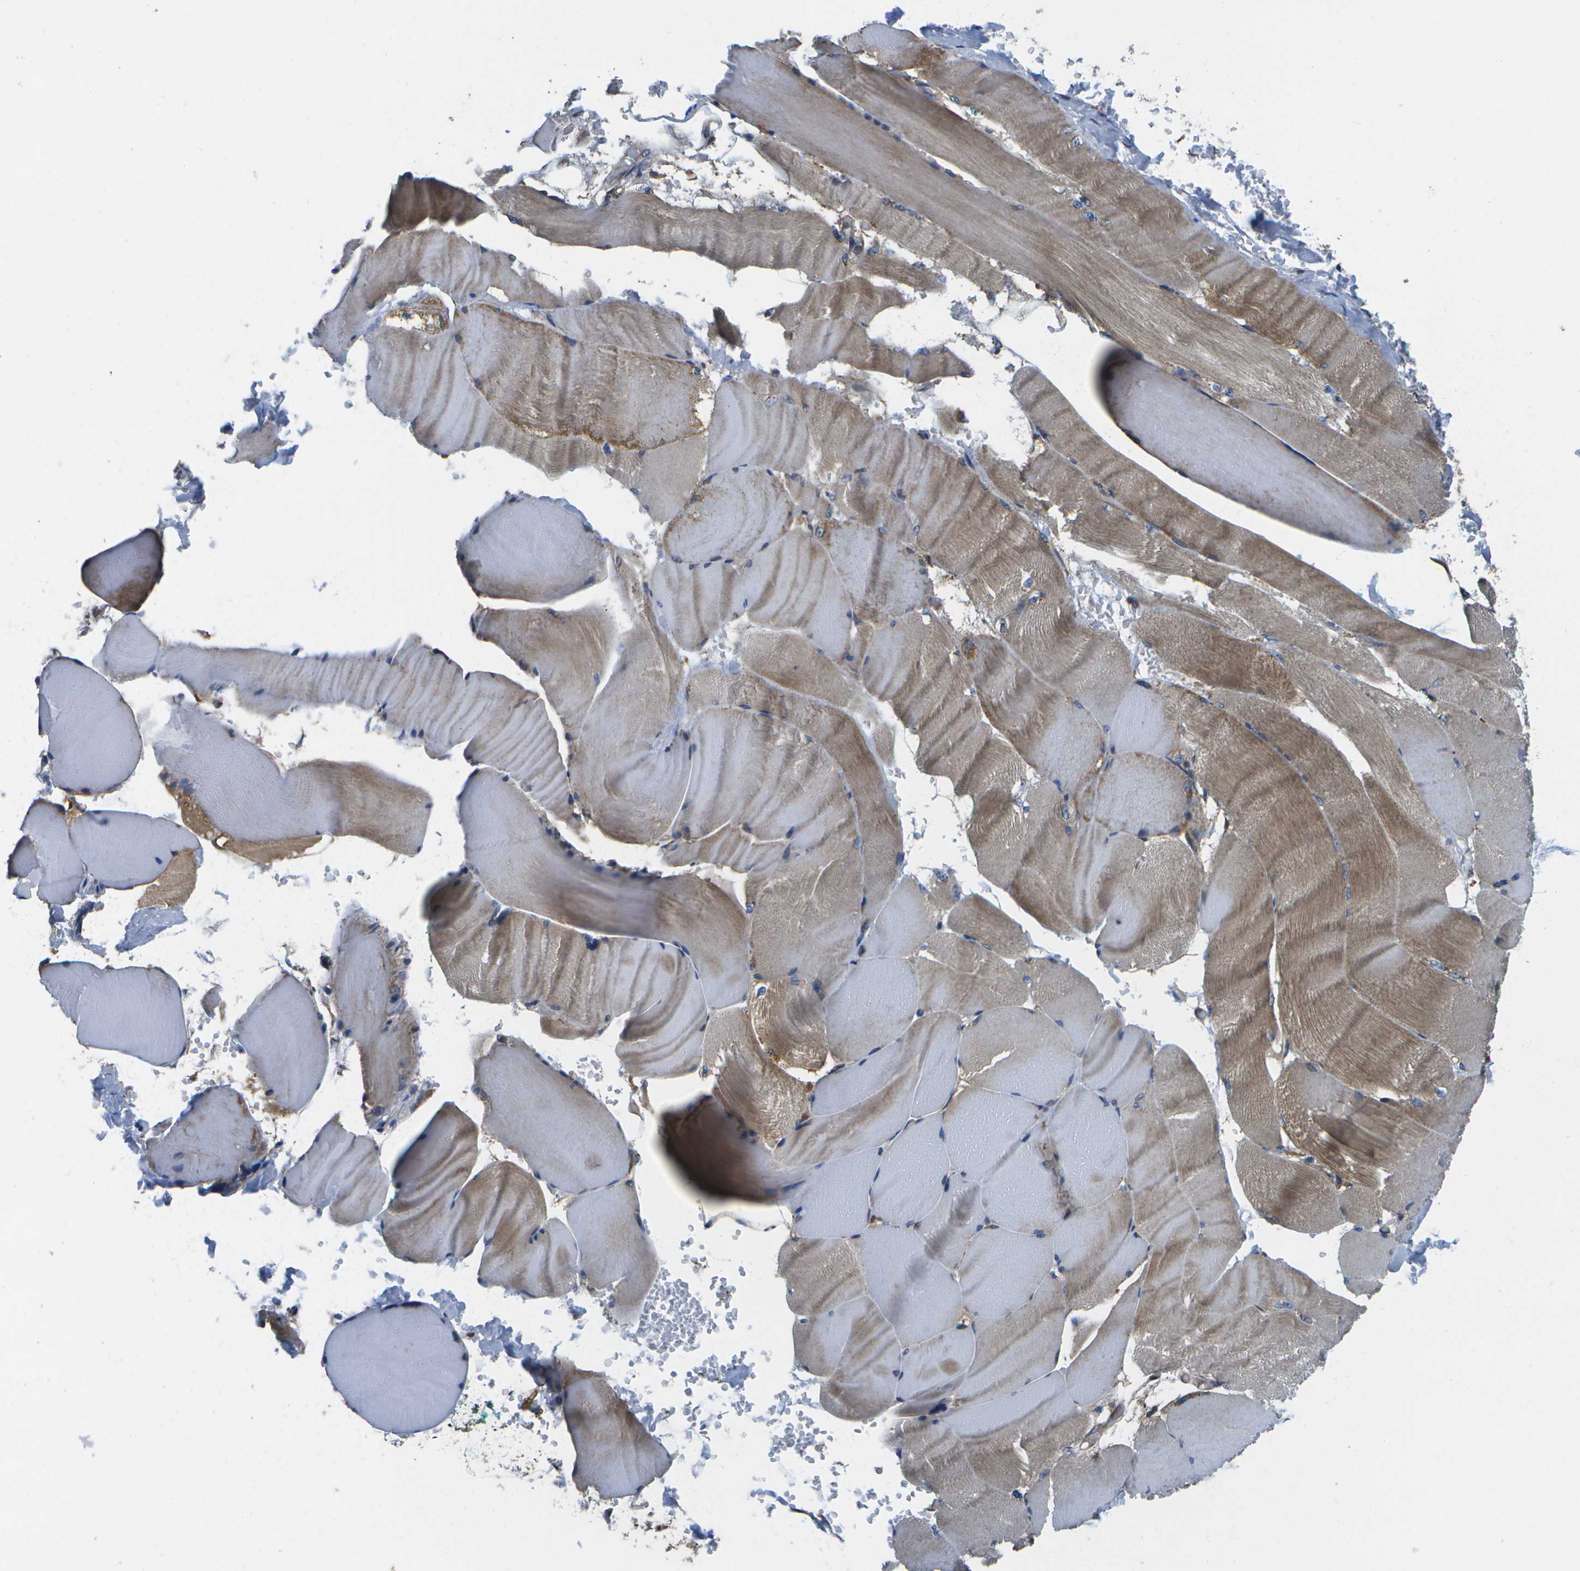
{"staining": {"intensity": "moderate", "quantity": ">75%", "location": "cytoplasmic/membranous"}, "tissue": "skeletal muscle", "cell_type": "Myocytes", "image_type": "normal", "snomed": [{"axis": "morphology", "description": "Normal tissue, NOS"}, {"axis": "topography", "description": "Skin"}, {"axis": "topography", "description": "Skeletal muscle"}], "caption": "IHC (DAB) staining of normal skeletal muscle displays moderate cytoplasmic/membranous protein expression in about >75% of myocytes.", "gene": "MVK", "patient": {"sex": "male", "age": 83}}